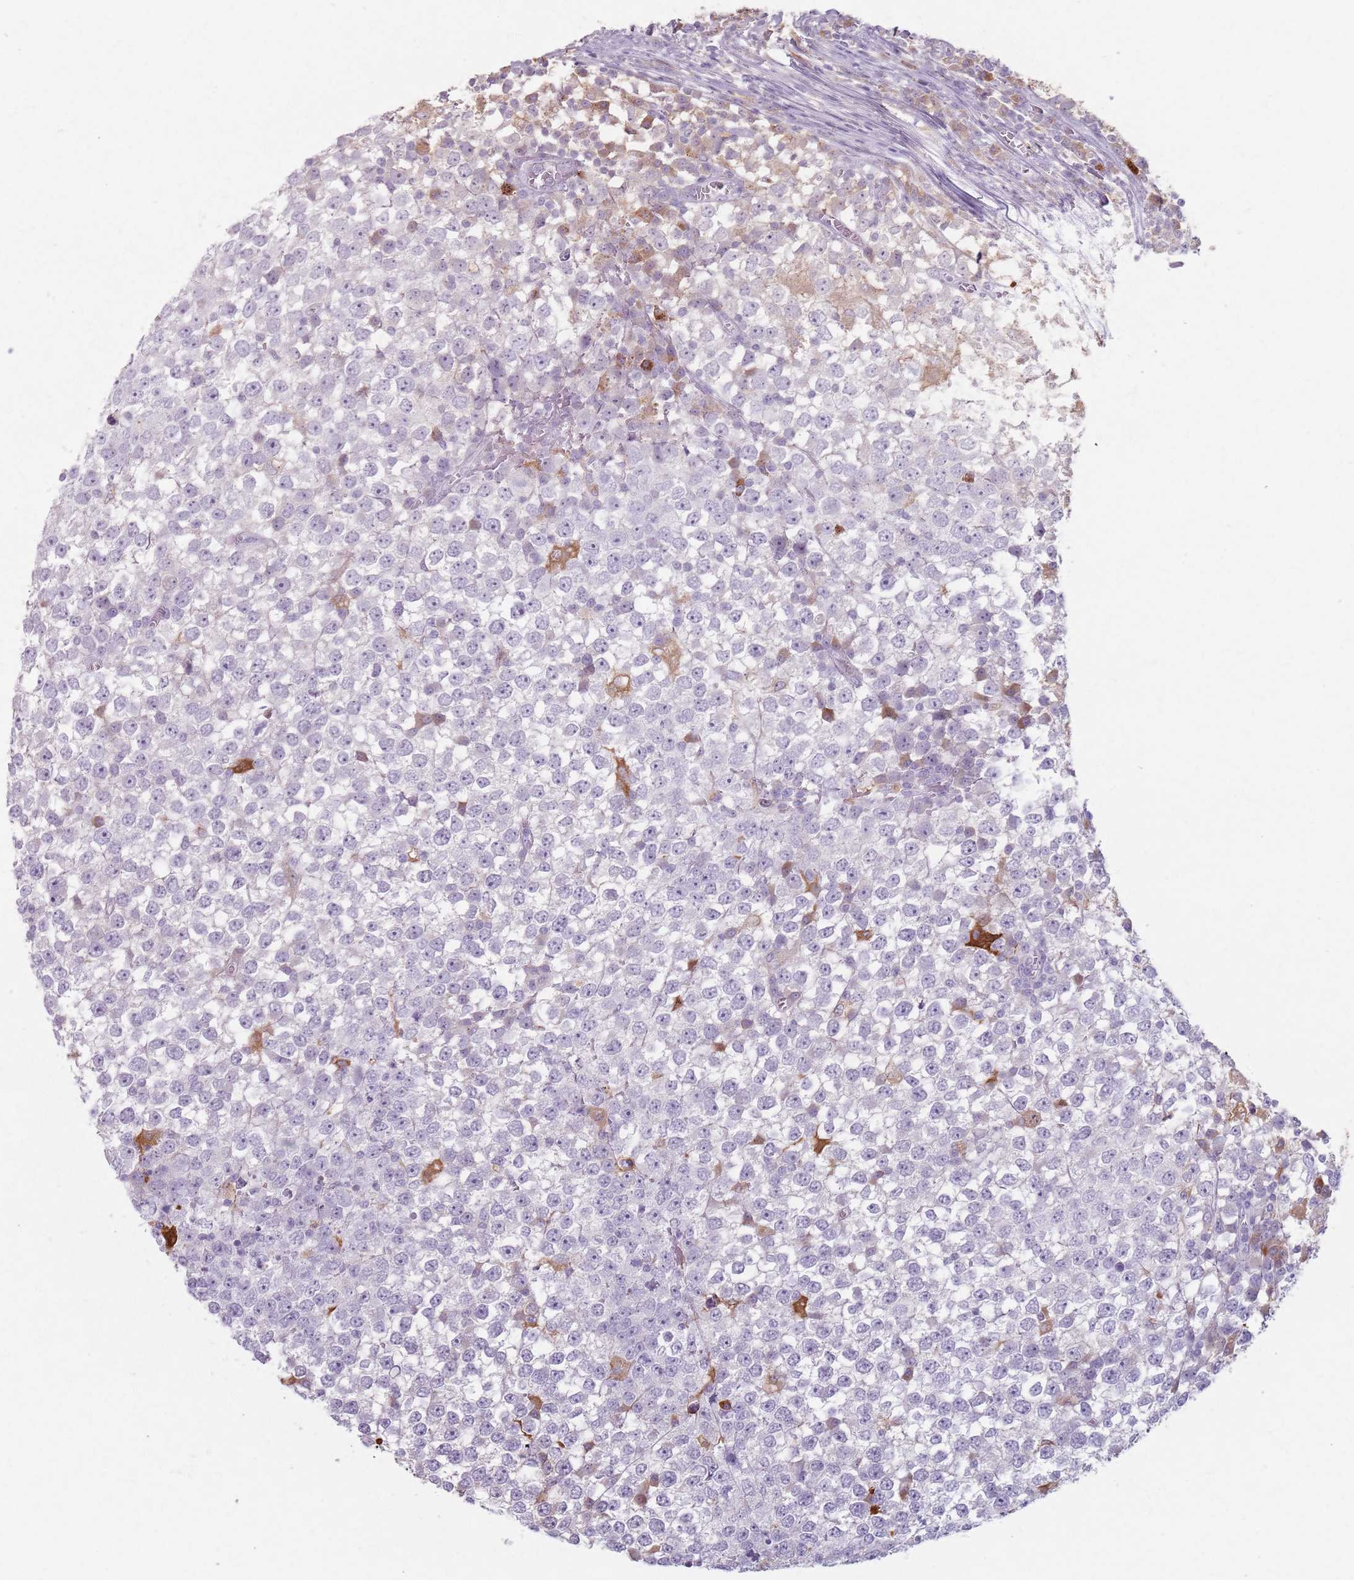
{"staining": {"intensity": "negative", "quantity": "none", "location": "none"}, "tissue": "testis cancer", "cell_type": "Tumor cells", "image_type": "cancer", "snomed": [{"axis": "morphology", "description": "Seminoma, NOS"}, {"axis": "topography", "description": "Testis"}], "caption": "Tumor cells are negative for brown protein staining in testis cancer (seminoma). (DAB (3,3'-diaminobenzidine) immunohistochemistry (IHC) with hematoxylin counter stain).", "gene": "GDPGP1", "patient": {"sex": "male", "age": 65}}